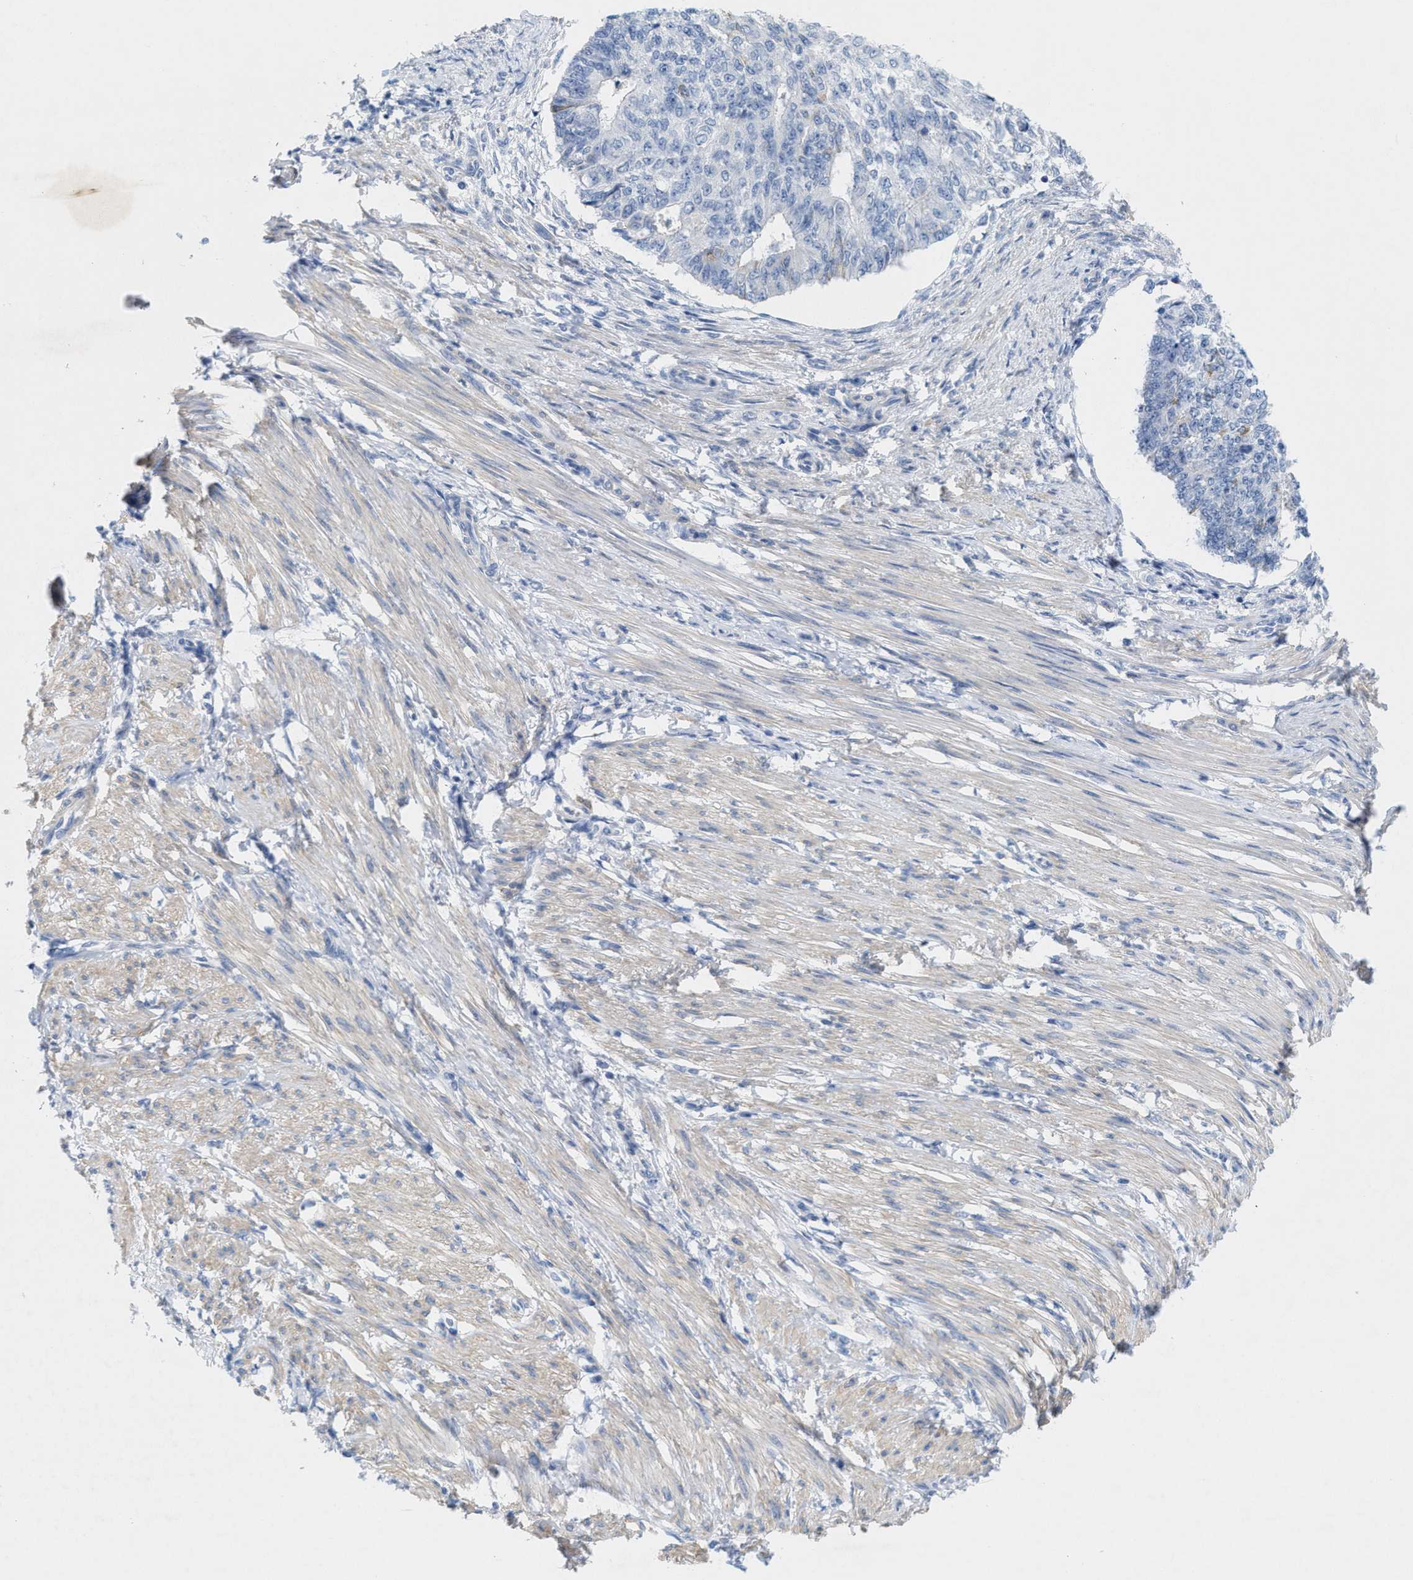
{"staining": {"intensity": "negative", "quantity": "none", "location": "none"}, "tissue": "endometrial cancer", "cell_type": "Tumor cells", "image_type": "cancer", "snomed": [{"axis": "morphology", "description": "Adenocarcinoma, NOS"}, {"axis": "topography", "description": "Endometrium"}], "caption": "Immunohistochemical staining of endometrial adenocarcinoma reveals no significant positivity in tumor cells.", "gene": "CPA2", "patient": {"sex": "female", "age": 32}}